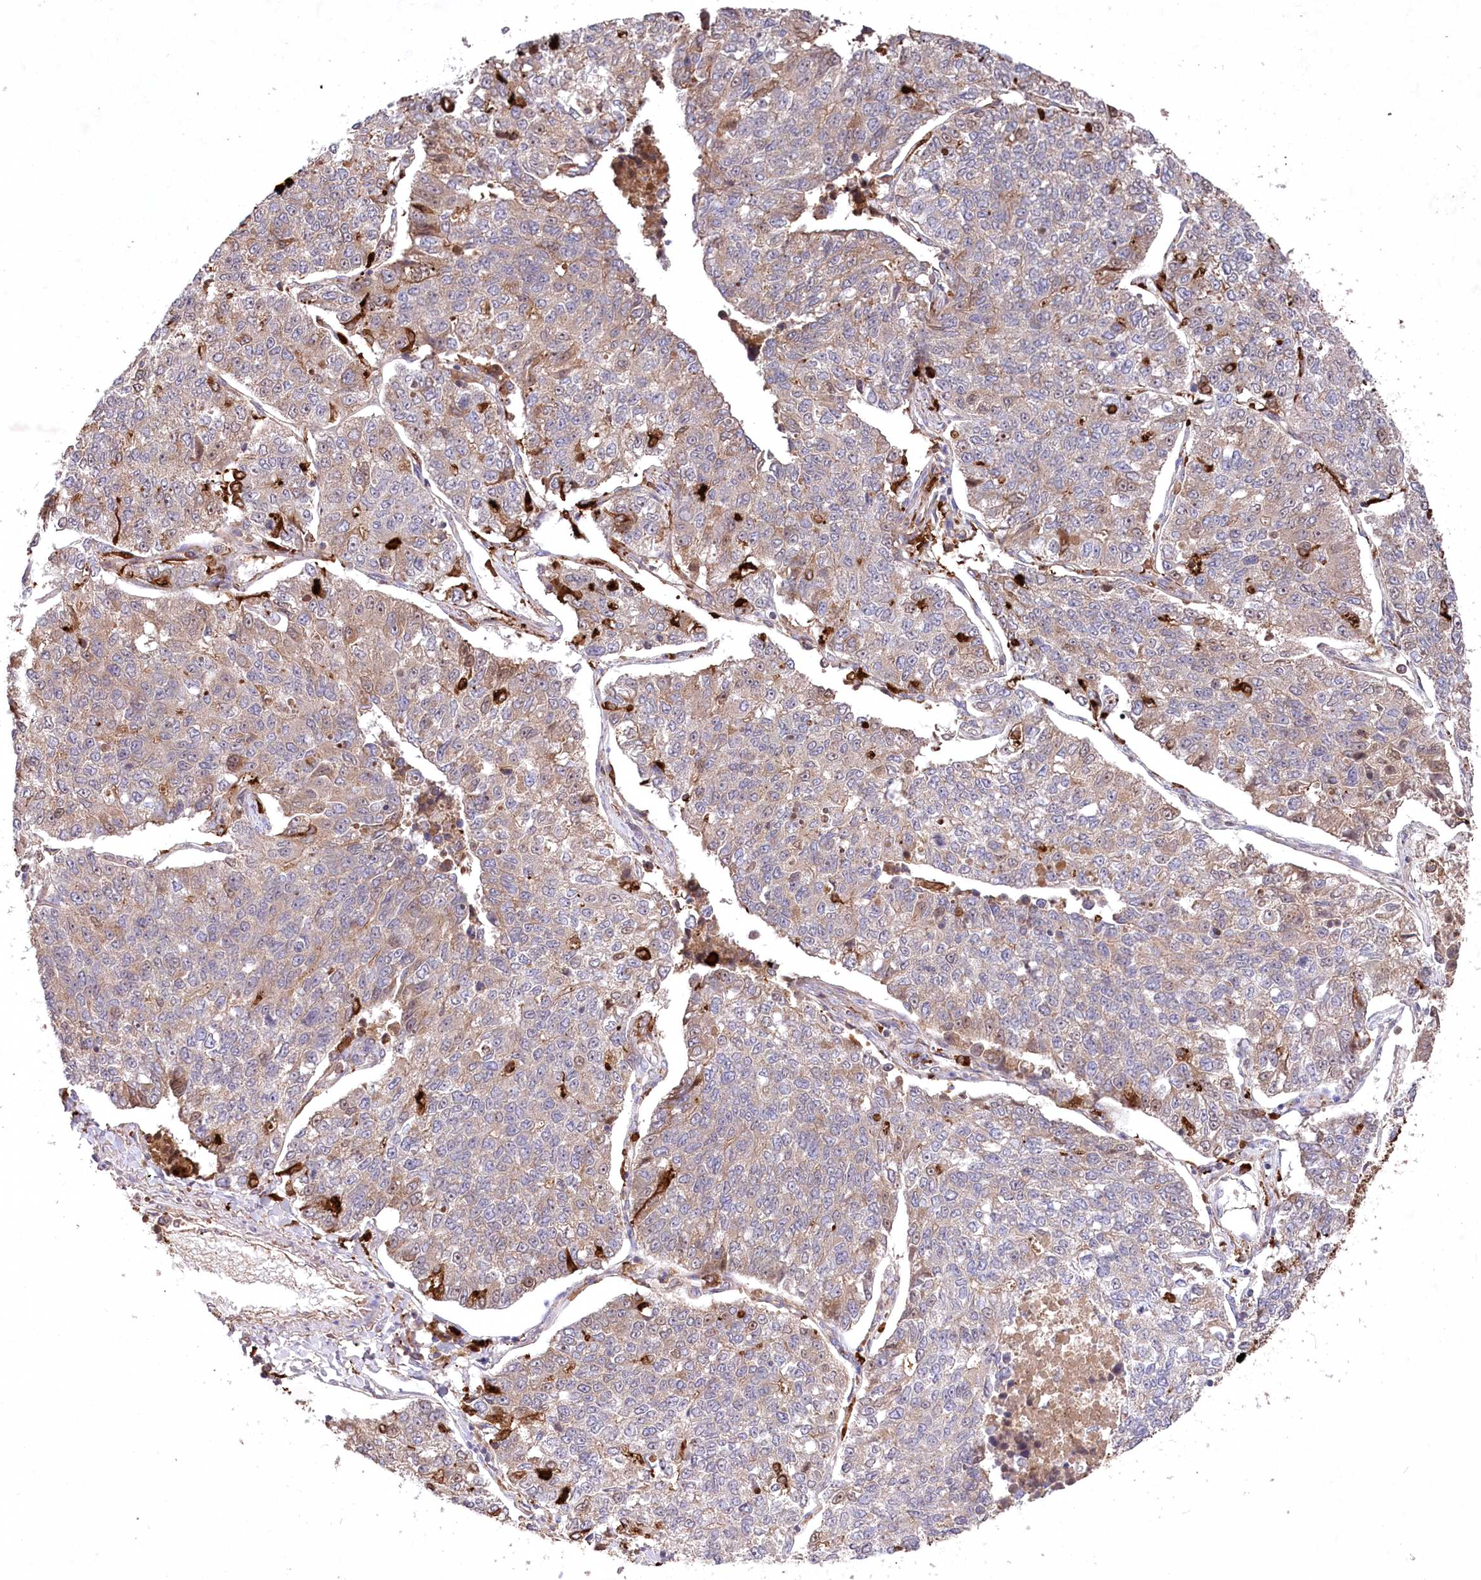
{"staining": {"intensity": "weak", "quantity": "25%-75%", "location": "cytoplasmic/membranous"}, "tissue": "lung cancer", "cell_type": "Tumor cells", "image_type": "cancer", "snomed": [{"axis": "morphology", "description": "Adenocarcinoma, NOS"}, {"axis": "topography", "description": "Lung"}], "caption": "Lung cancer stained with a protein marker reveals weak staining in tumor cells.", "gene": "PPP1R21", "patient": {"sex": "male", "age": 49}}